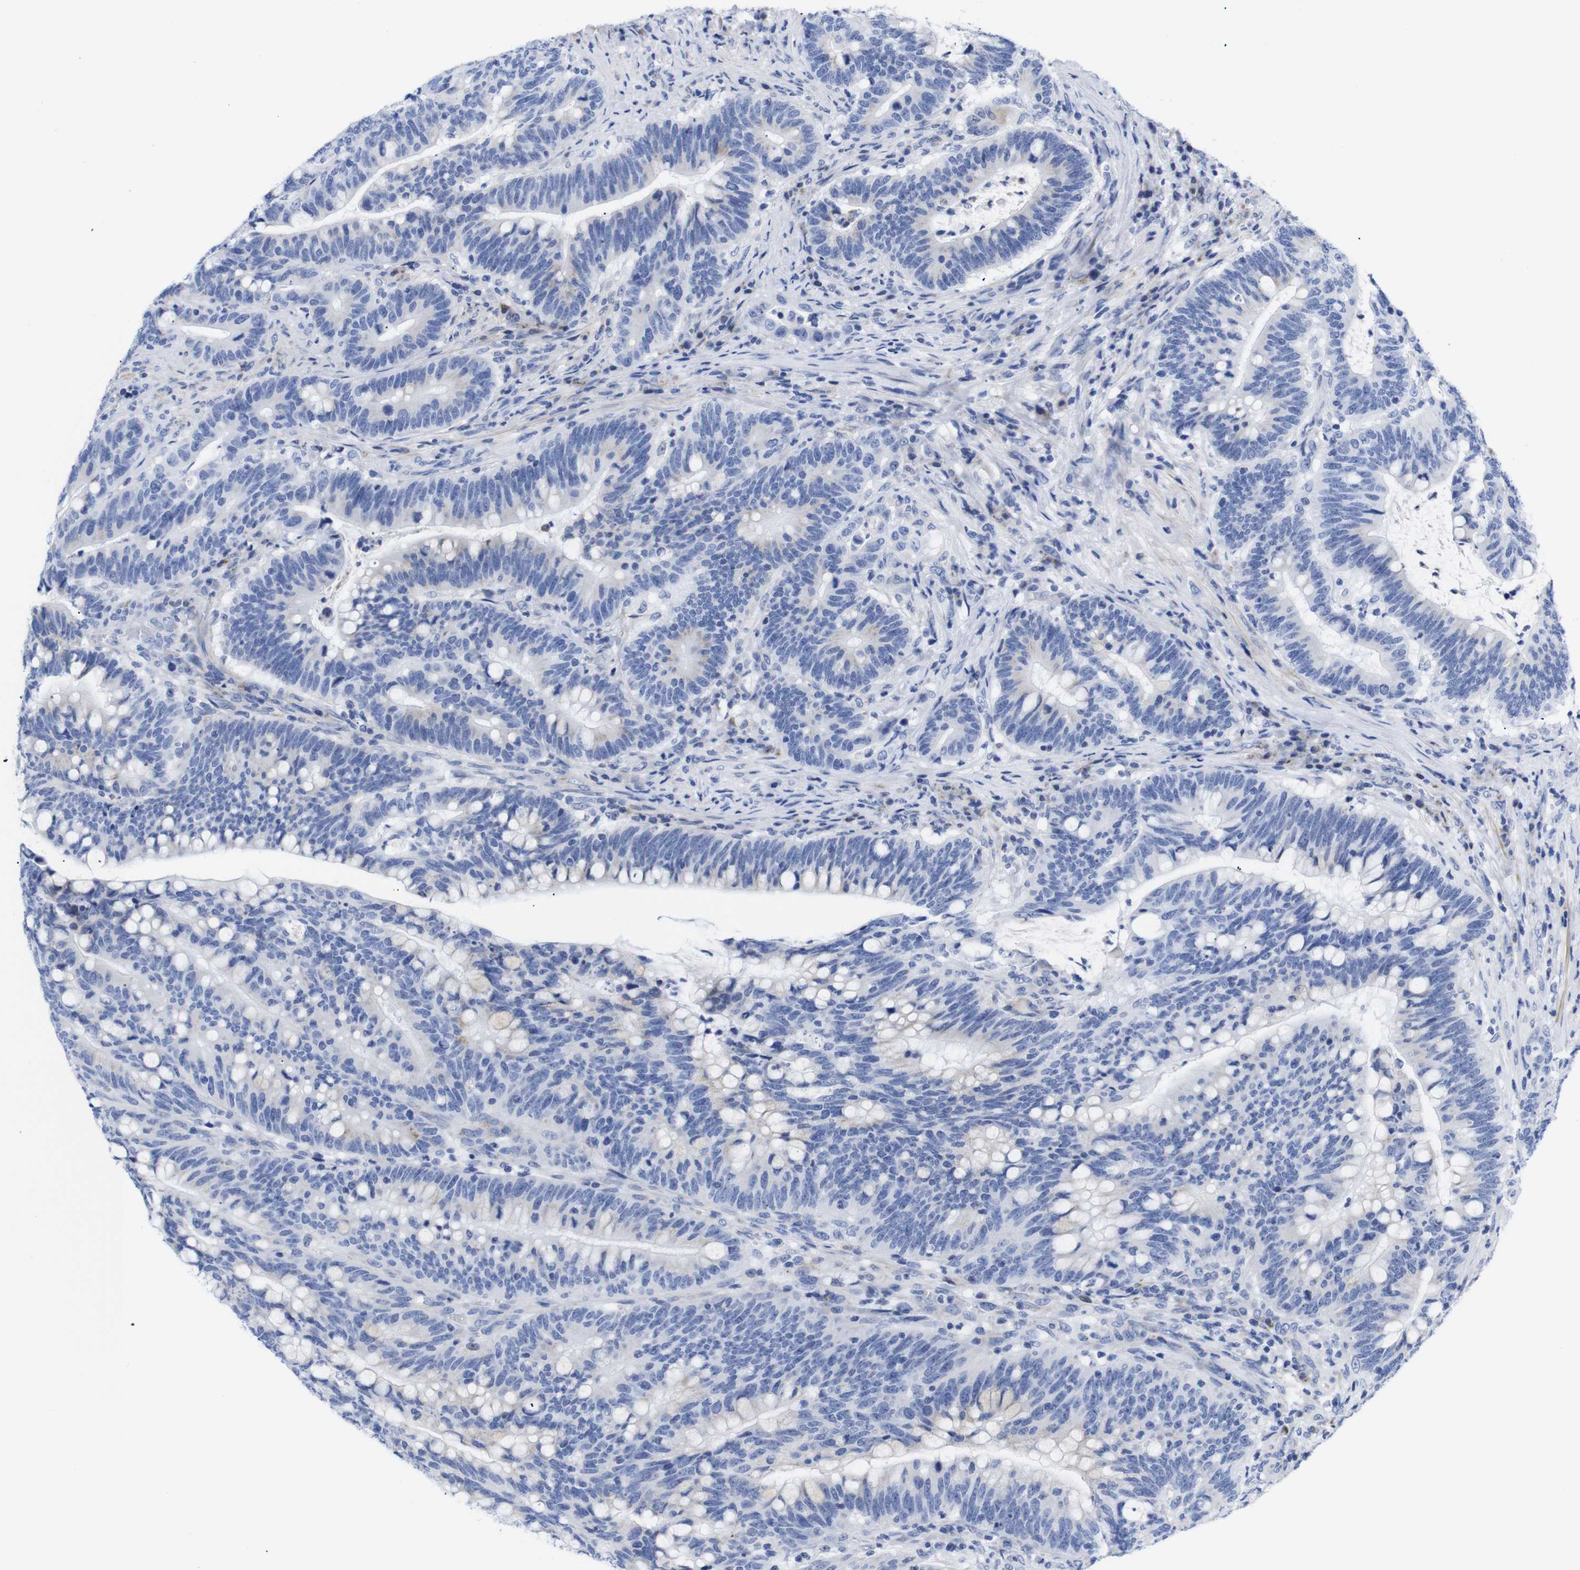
{"staining": {"intensity": "negative", "quantity": "none", "location": "none"}, "tissue": "colorectal cancer", "cell_type": "Tumor cells", "image_type": "cancer", "snomed": [{"axis": "morphology", "description": "Normal tissue, NOS"}, {"axis": "morphology", "description": "Adenocarcinoma, NOS"}, {"axis": "topography", "description": "Colon"}], "caption": "Colorectal adenocarcinoma stained for a protein using immunohistochemistry (IHC) displays no expression tumor cells.", "gene": "LRRC55", "patient": {"sex": "female", "age": 66}}